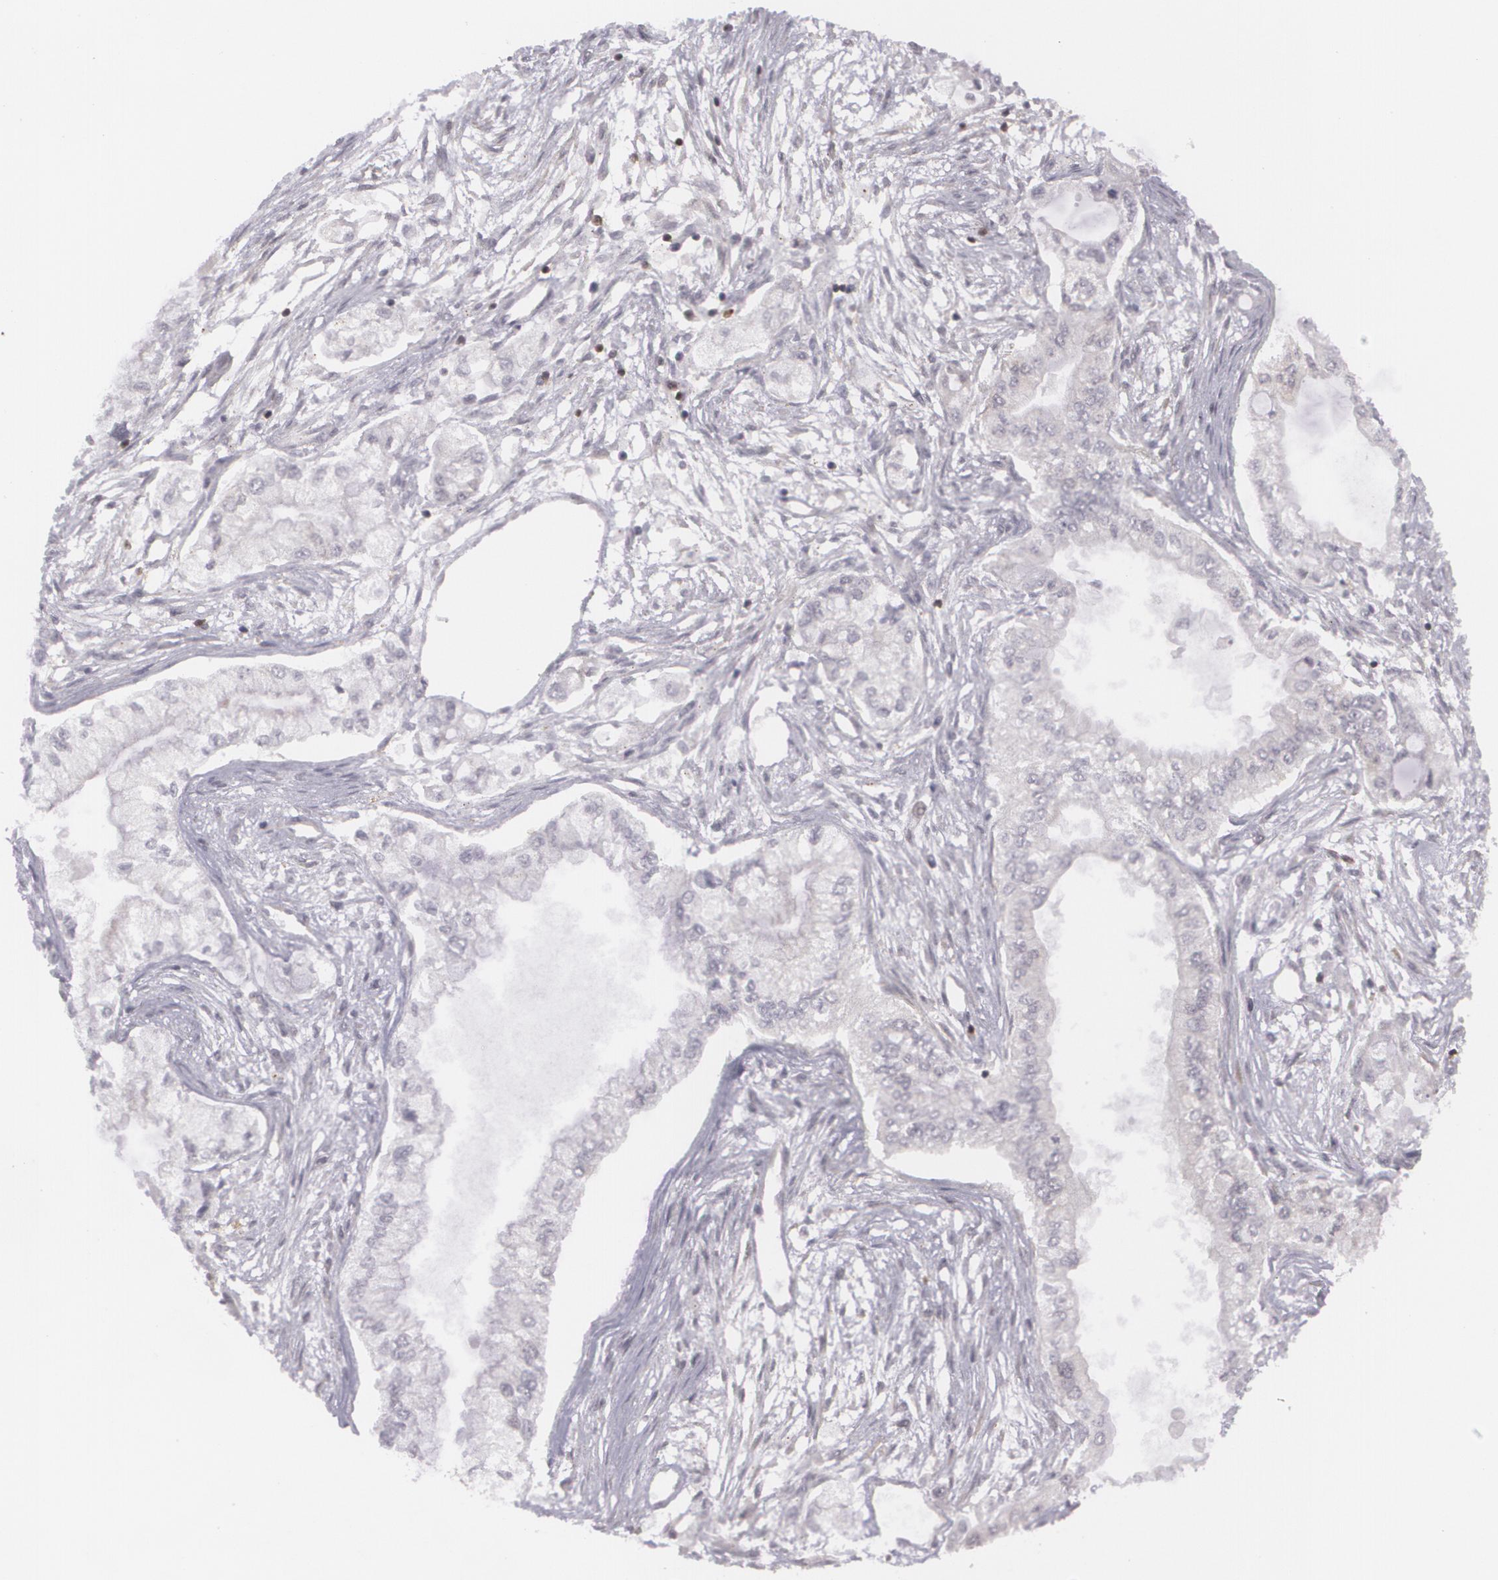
{"staining": {"intensity": "negative", "quantity": "none", "location": "none"}, "tissue": "pancreatic cancer", "cell_type": "Tumor cells", "image_type": "cancer", "snomed": [{"axis": "morphology", "description": "Adenocarcinoma, NOS"}, {"axis": "topography", "description": "Pancreas"}], "caption": "Immunohistochemistry (IHC) micrograph of pancreatic cancer stained for a protein (brown), which demonstrates no staining in tumor cells.", "gene": "BIN1", "patient": {"sex": "male", "age": 79}}